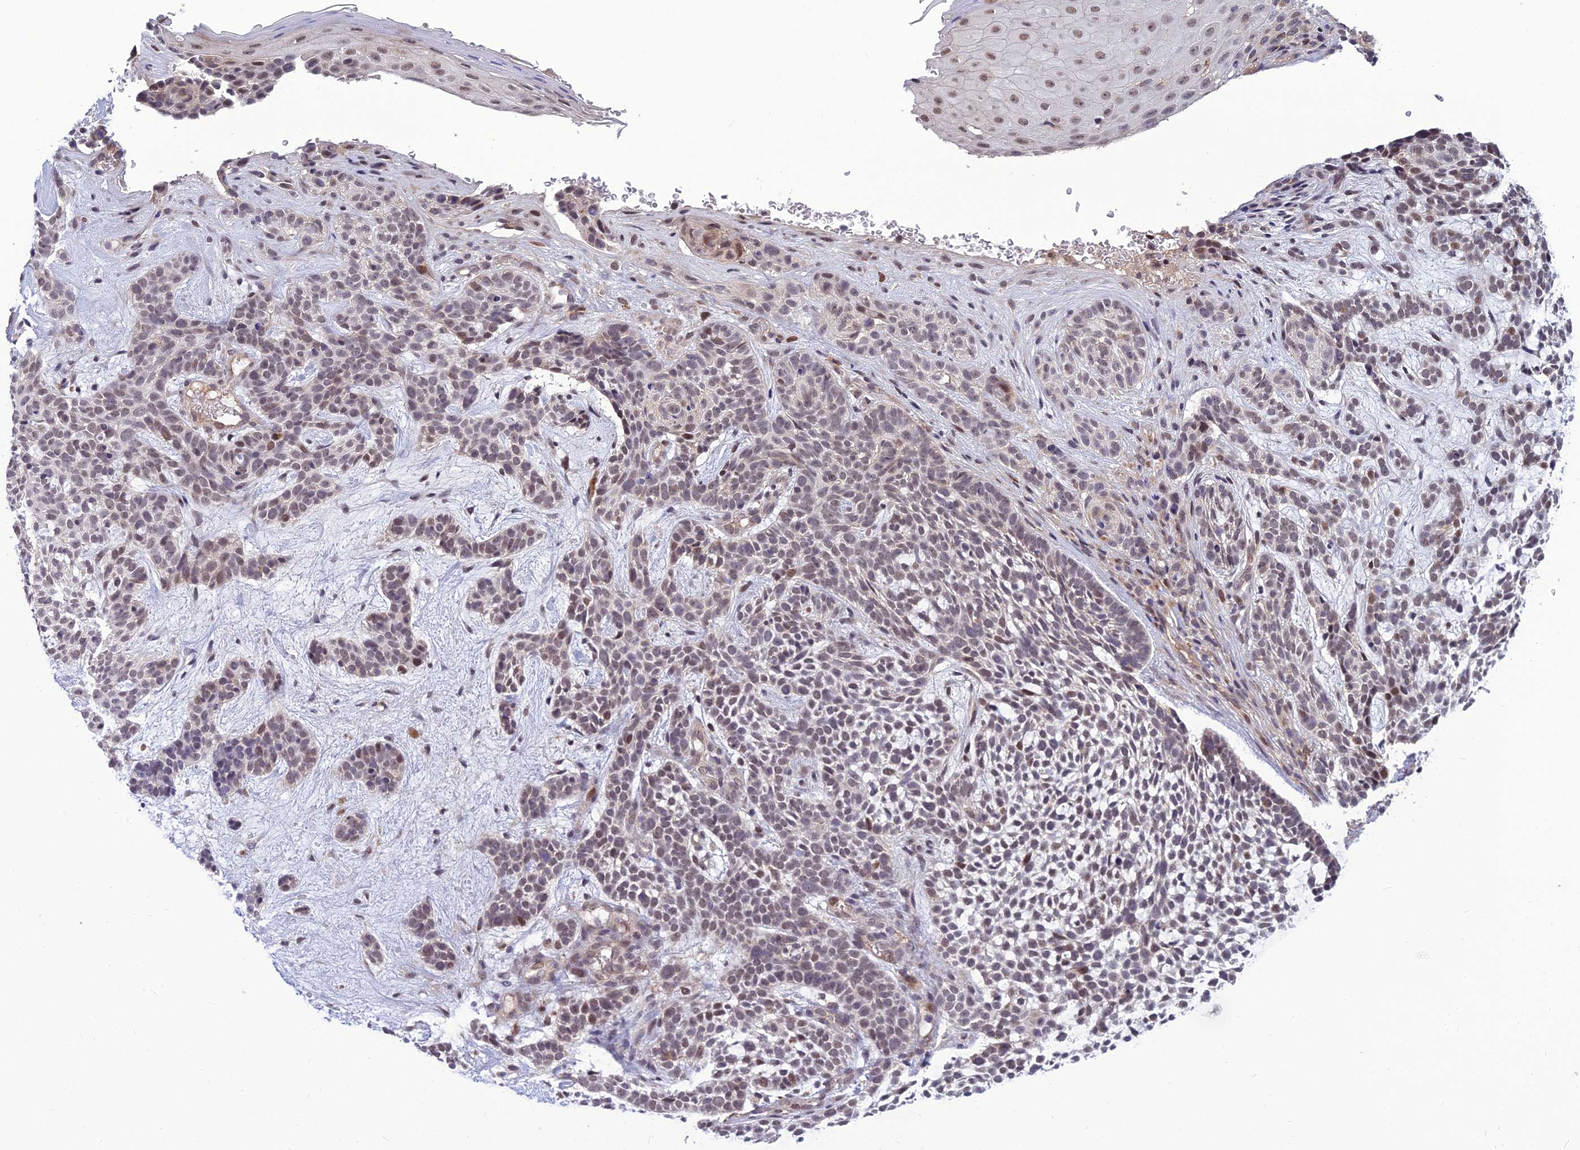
{"staining": {"intensity": "weak", "quantity": "<25%", "location": "nuclear"}, "tissue": "skin cancer", "cell_type": "Tumor cells", "image_type": "cancer", "snomed": [{"axis": "morphology", "description": "Basal cell carcinoma"}, {"axis": "topography", "description": "Skin"}], "caption": "Basal cell carcinoma (skin) stained for a protein using immunohistochemistry (IHC) displays no expression tumor cells.", "gene": "FBRS", "patient": {"sex": "male", "age": 71}}